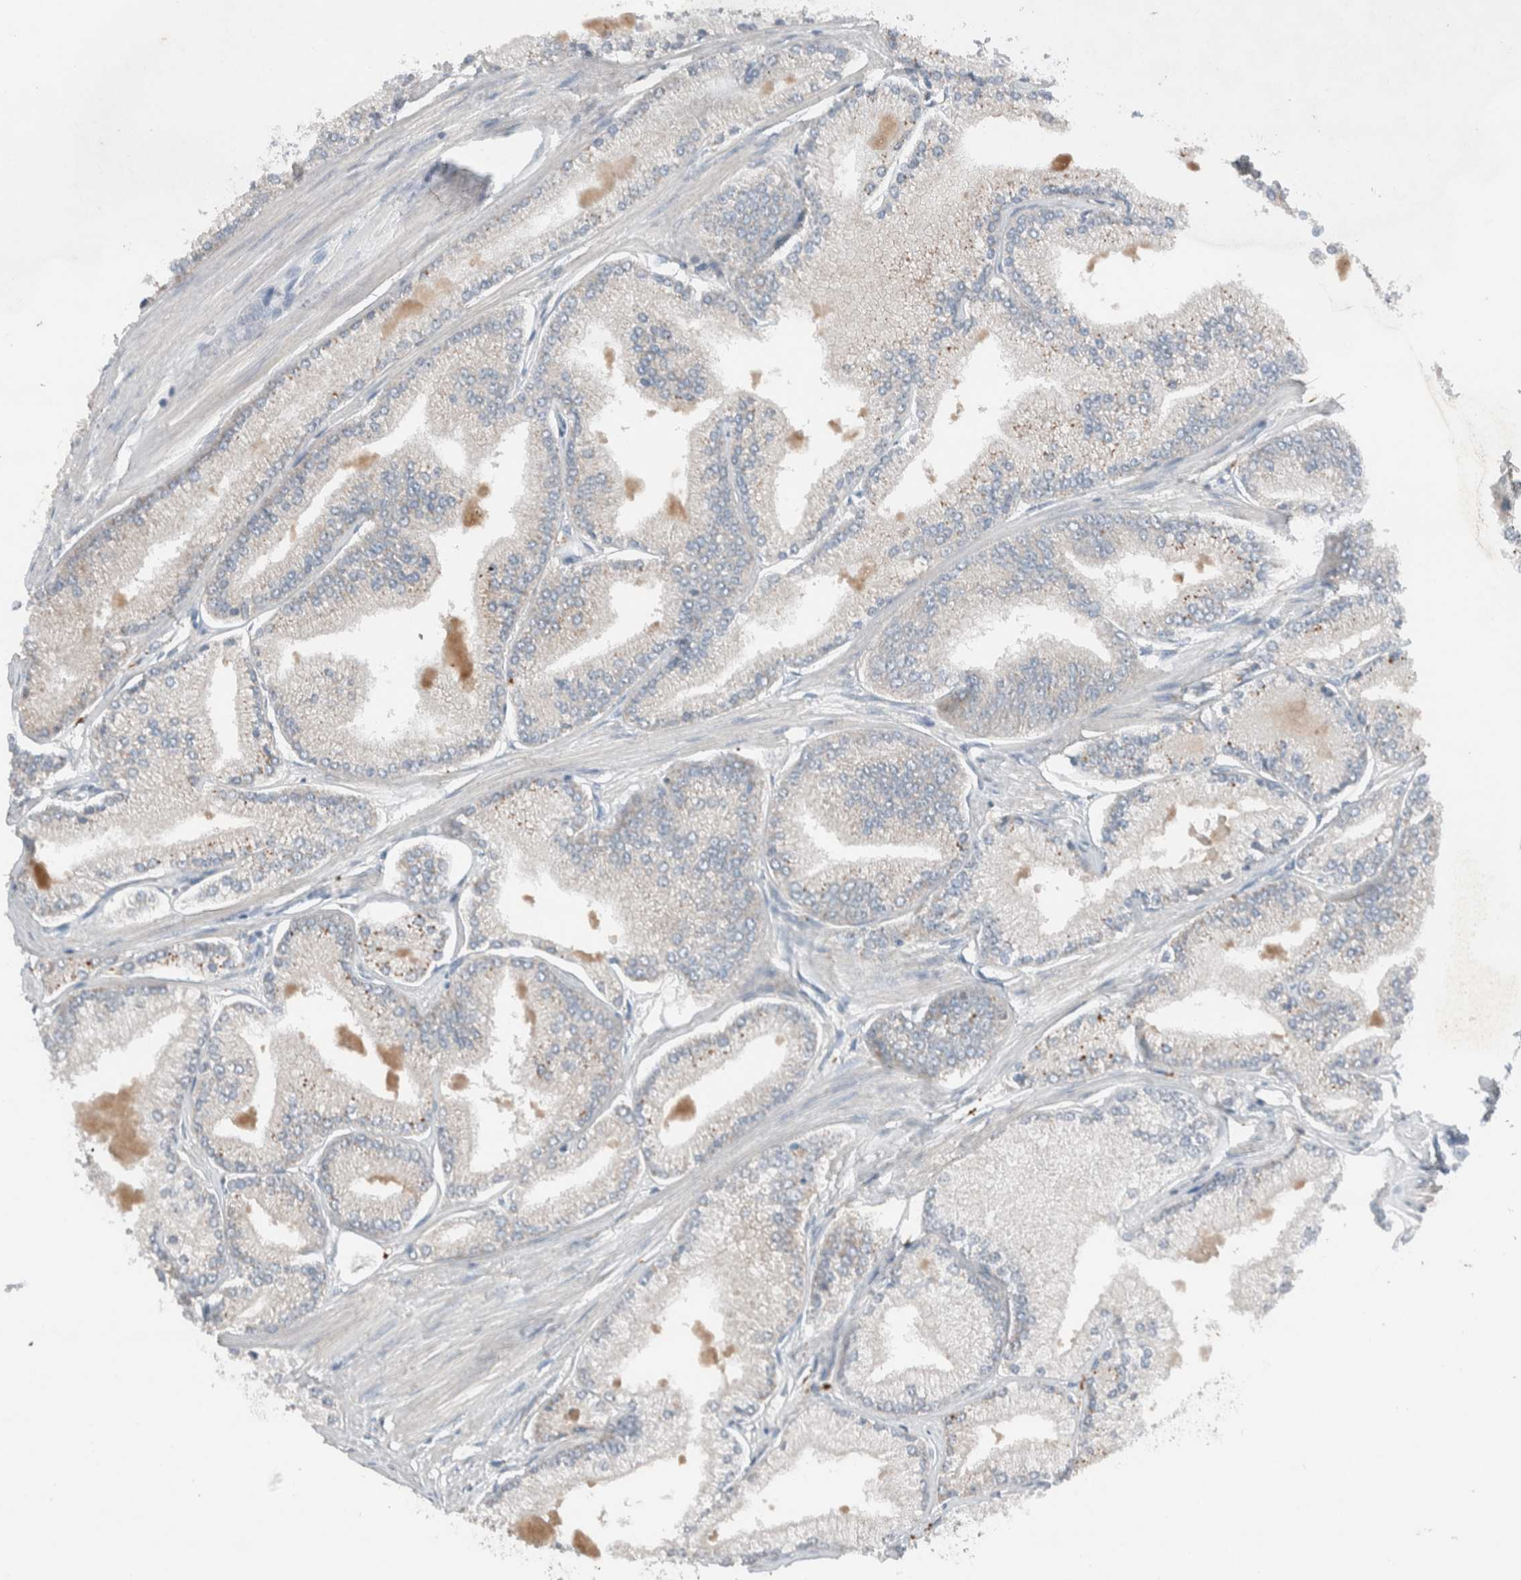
{"staining": {"intensity": "weak", "quantity": "<25%", "location": "cytoplasmic/membranous"}, "tissue": "prostate cancer", "cell_type": "Tumor cells", "image_type": "cancer", "snomed": [{"axis": "morphology", "description": "Adenocarcinoma, Low grade"}, {"axis": "topography", "description": "Prostate"}], "caption": "Tumor cells are negative for protein expression in human adenocarcinoma (low-grade) (prostate).", "gene": "UGCG", "patient": {"sex": "male", "age": 52}}